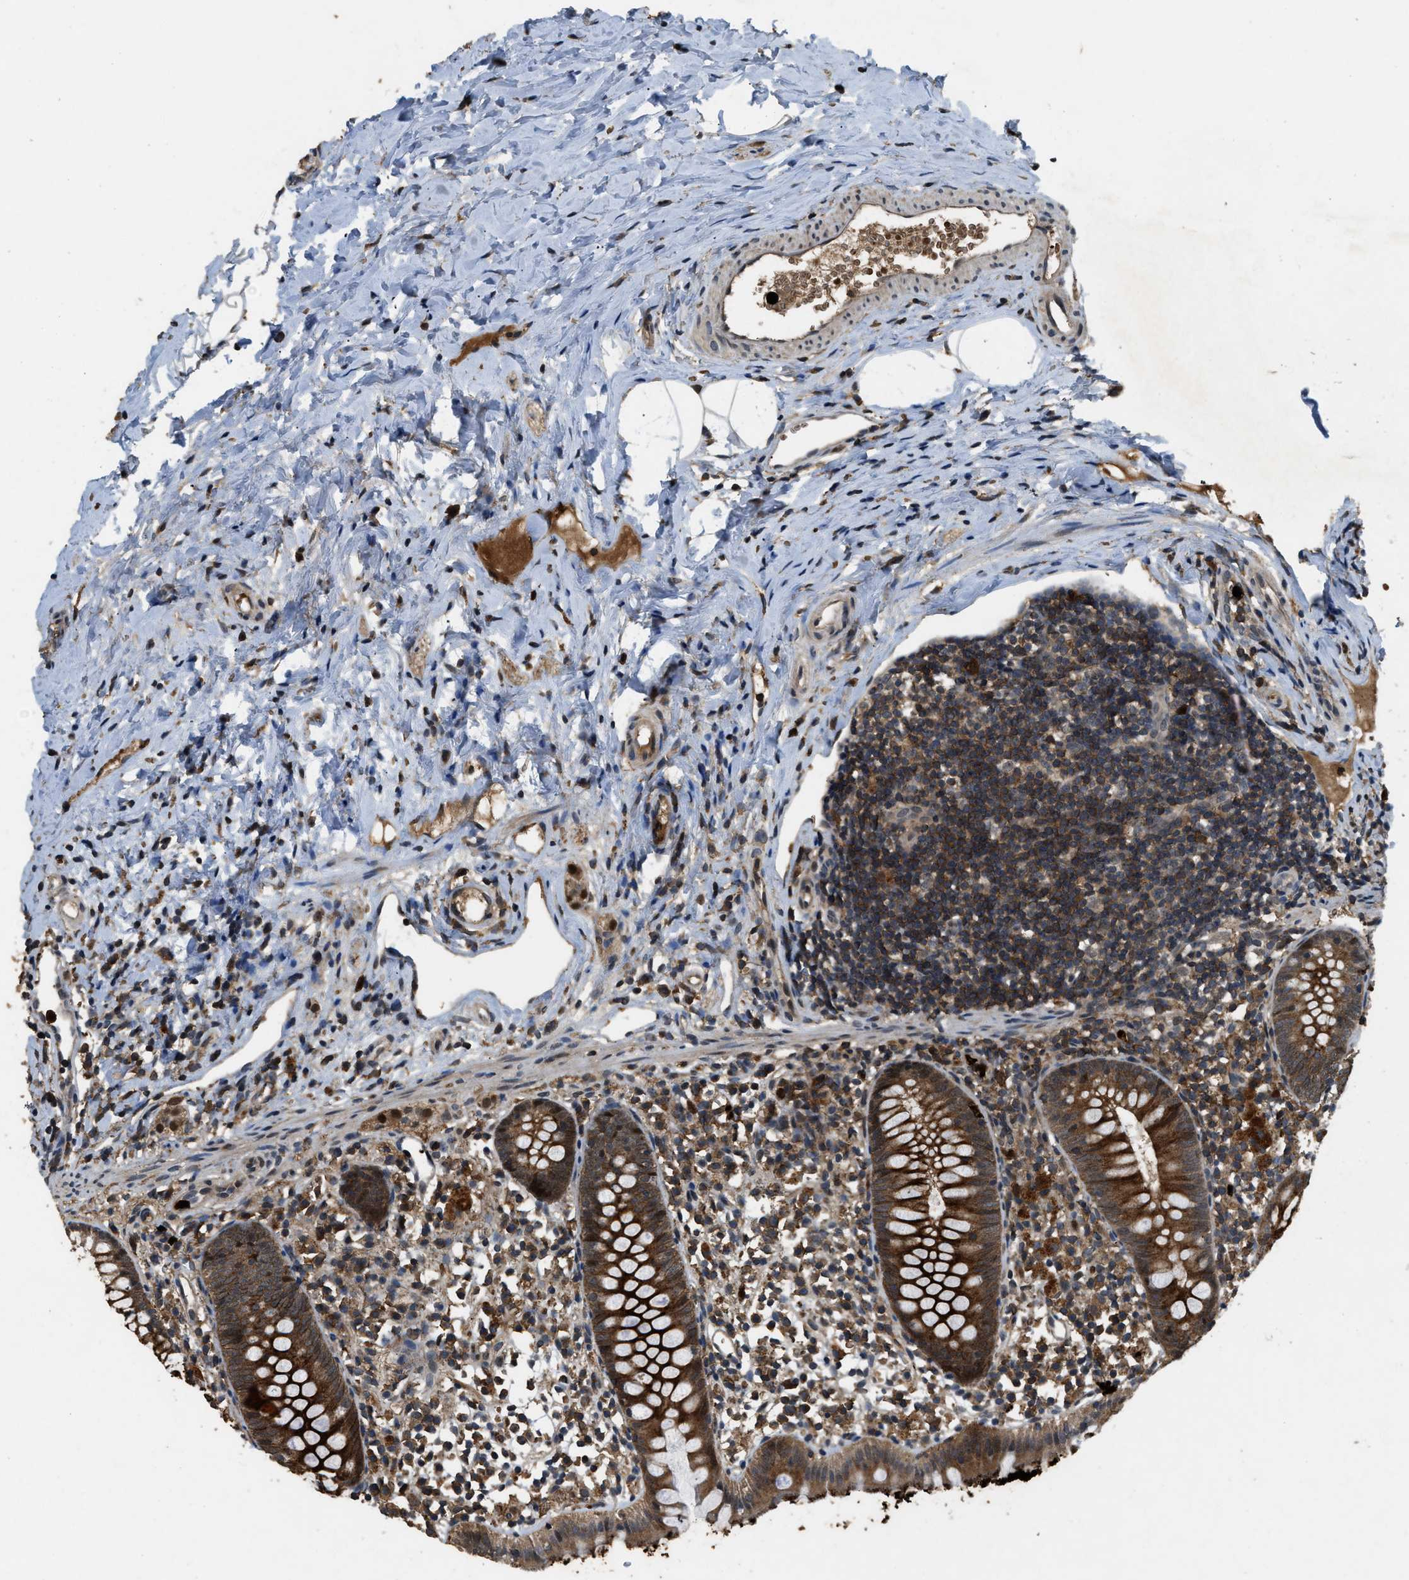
{"staining": {"intensity": "strong", "quantity": ">75%", "location": "cytoplasmic/membranous"}, "tissue": "appendix", "cell_type": "Glandular cells", "image_type": "normal", "snomed": [{"axis": "morphology", "description": "Normal tissue, NOS"}, {"axis": "topography", "description": "Appendix"}], "caption": "A high amount of strong cytoplasmic/membranous positivity is seen in about >75% of glandular cells in unremarkable appendix. The staining was performed using DAB (3,3'-diaminobenzidine) to visualize the protein expression in brown, while the nuclei were stained in blue with hematoxylin (Magnification: 20x).", "gene": "RNF141", "patient": {"sex": "female", "age": 20}}